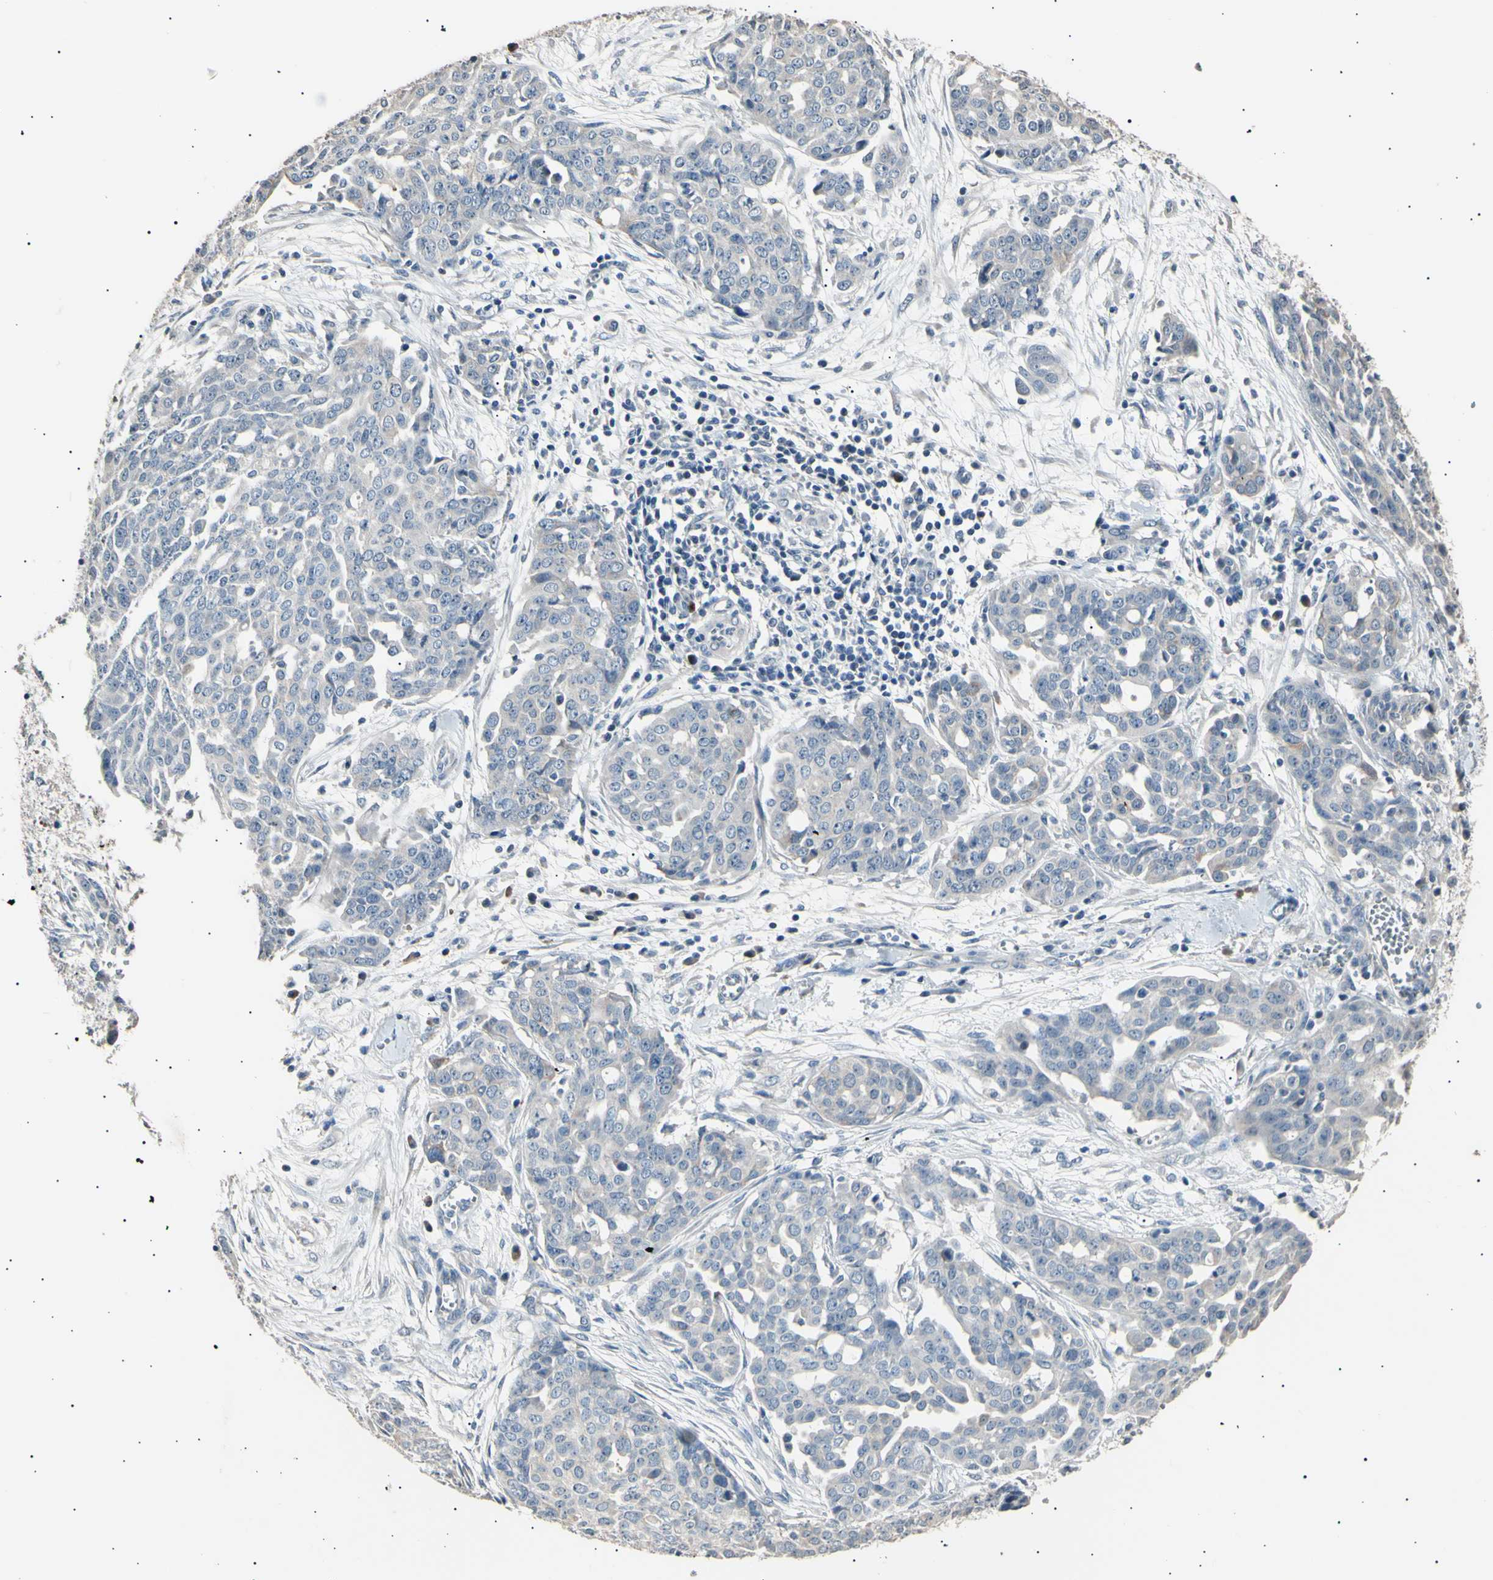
{"staining": {"intensity": "negative", "quantity": "none", "location": "none"}, "tissue": "ovarian cancer", "cell_type": "Tumor cells", "image_type": "cancer", "snomed": [{"axis": "morphology", "description": "Cystadenocarcinoma, serous, NOS"}, {"axis": "topography", "description": "Soft tissue"}, {"axis": "topography", "description": "Ovary"}], "caption": "Immunohistochemistry photomicrograph of human ovarian cancer (serous cystadenocarcinoma) stained for a protein (brown), which displays no expression in tumor cells.", "gene": "LDLR", "patient": {"sex": "female", "age": 57}}